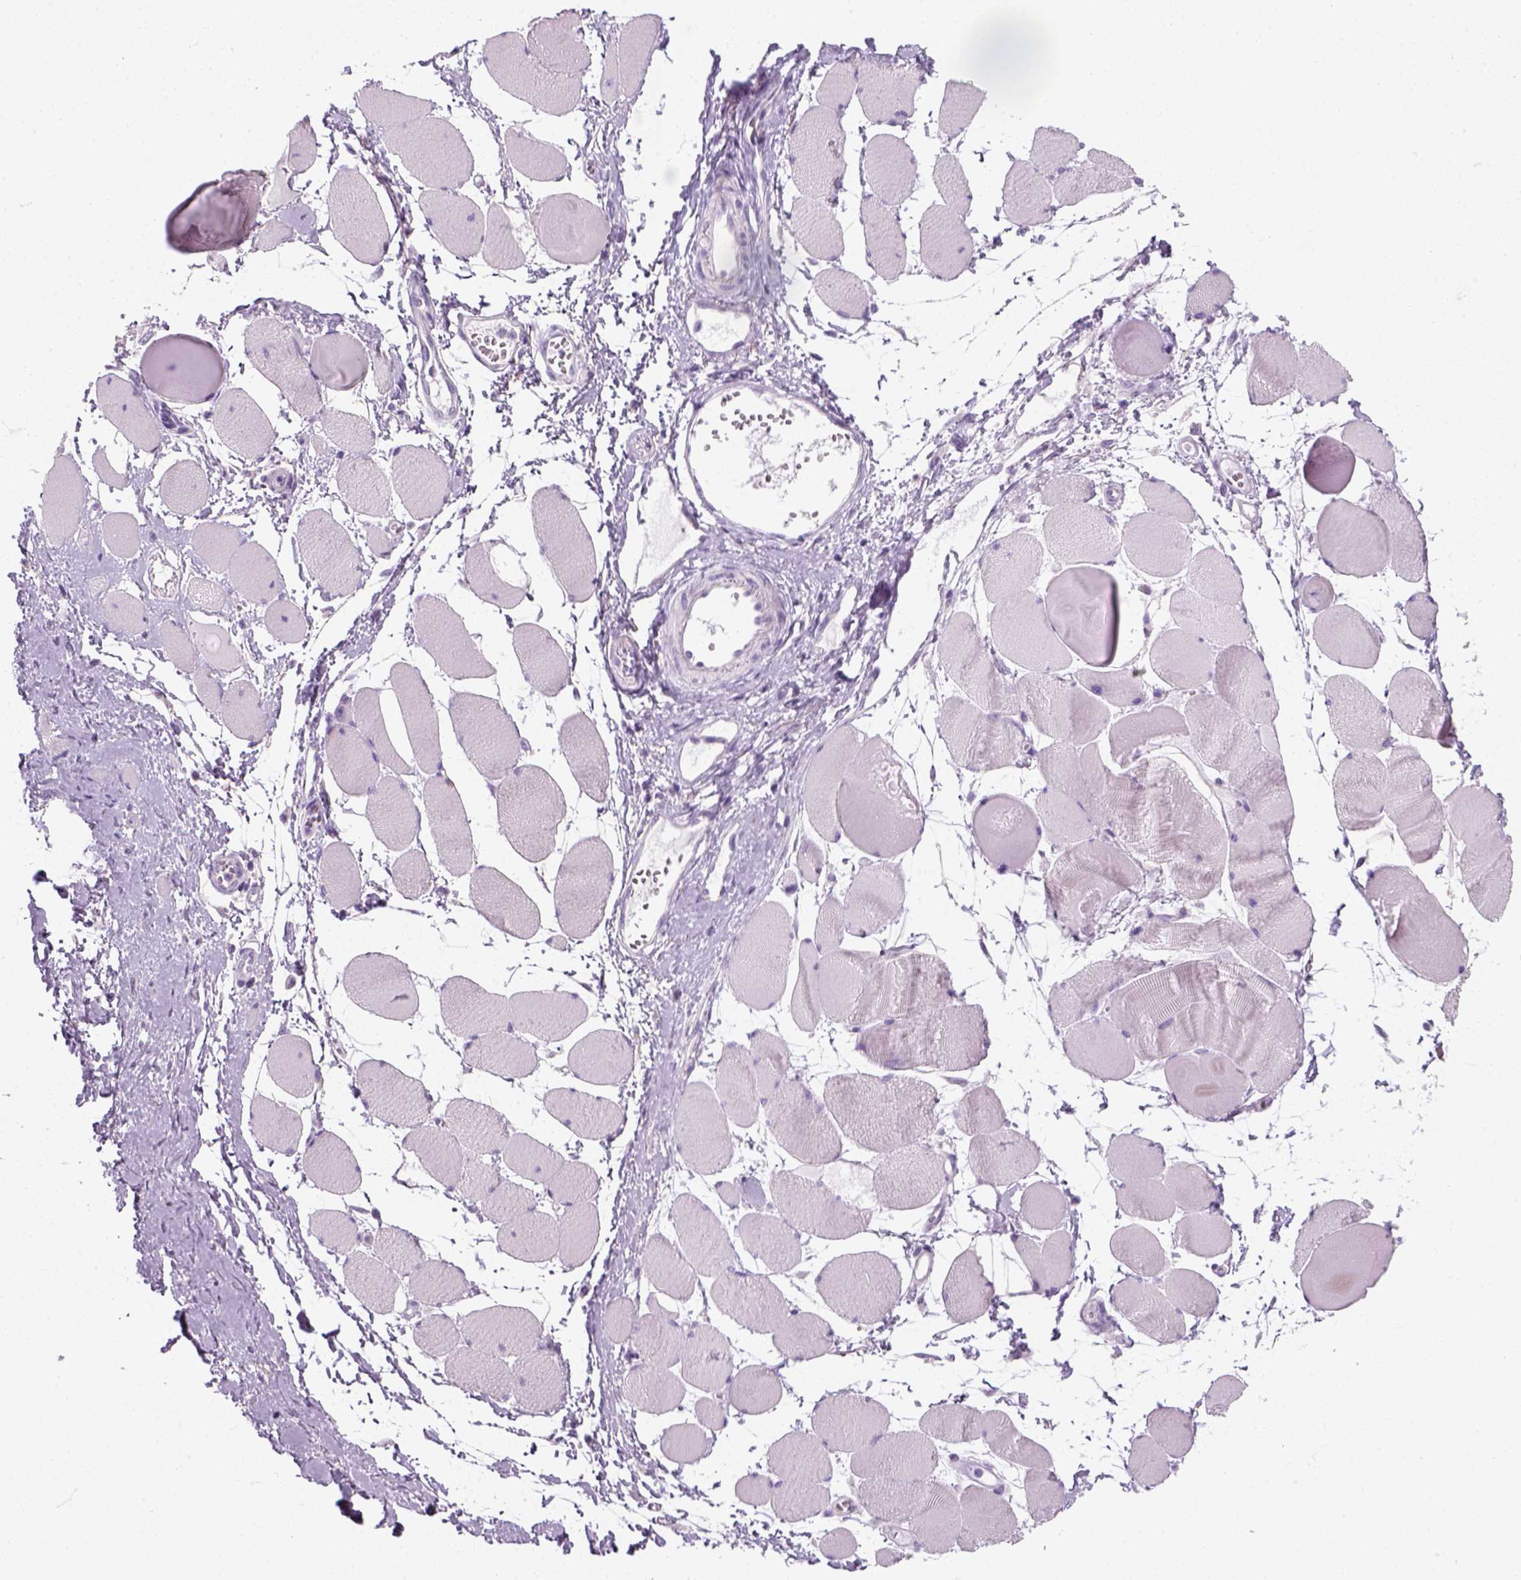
{"staining": {"intensity": "negative", "quantity": "none", "location": "none"}, "tissue": "skeletal muscle", "cell_type": "Myocytes", "image_type": "normal", "snomed": [{"axis": "morphology", "description": "Normal tissue, NOS"}, {"axis": "topography", "description": "Skeletal muscle"}], "caption": "A micrograph of skeletal muscle stained for a protein shows no brown staining in myocytes.", "gene": "SLC12A5", "patient": {"sex": "female", "age": 75}}